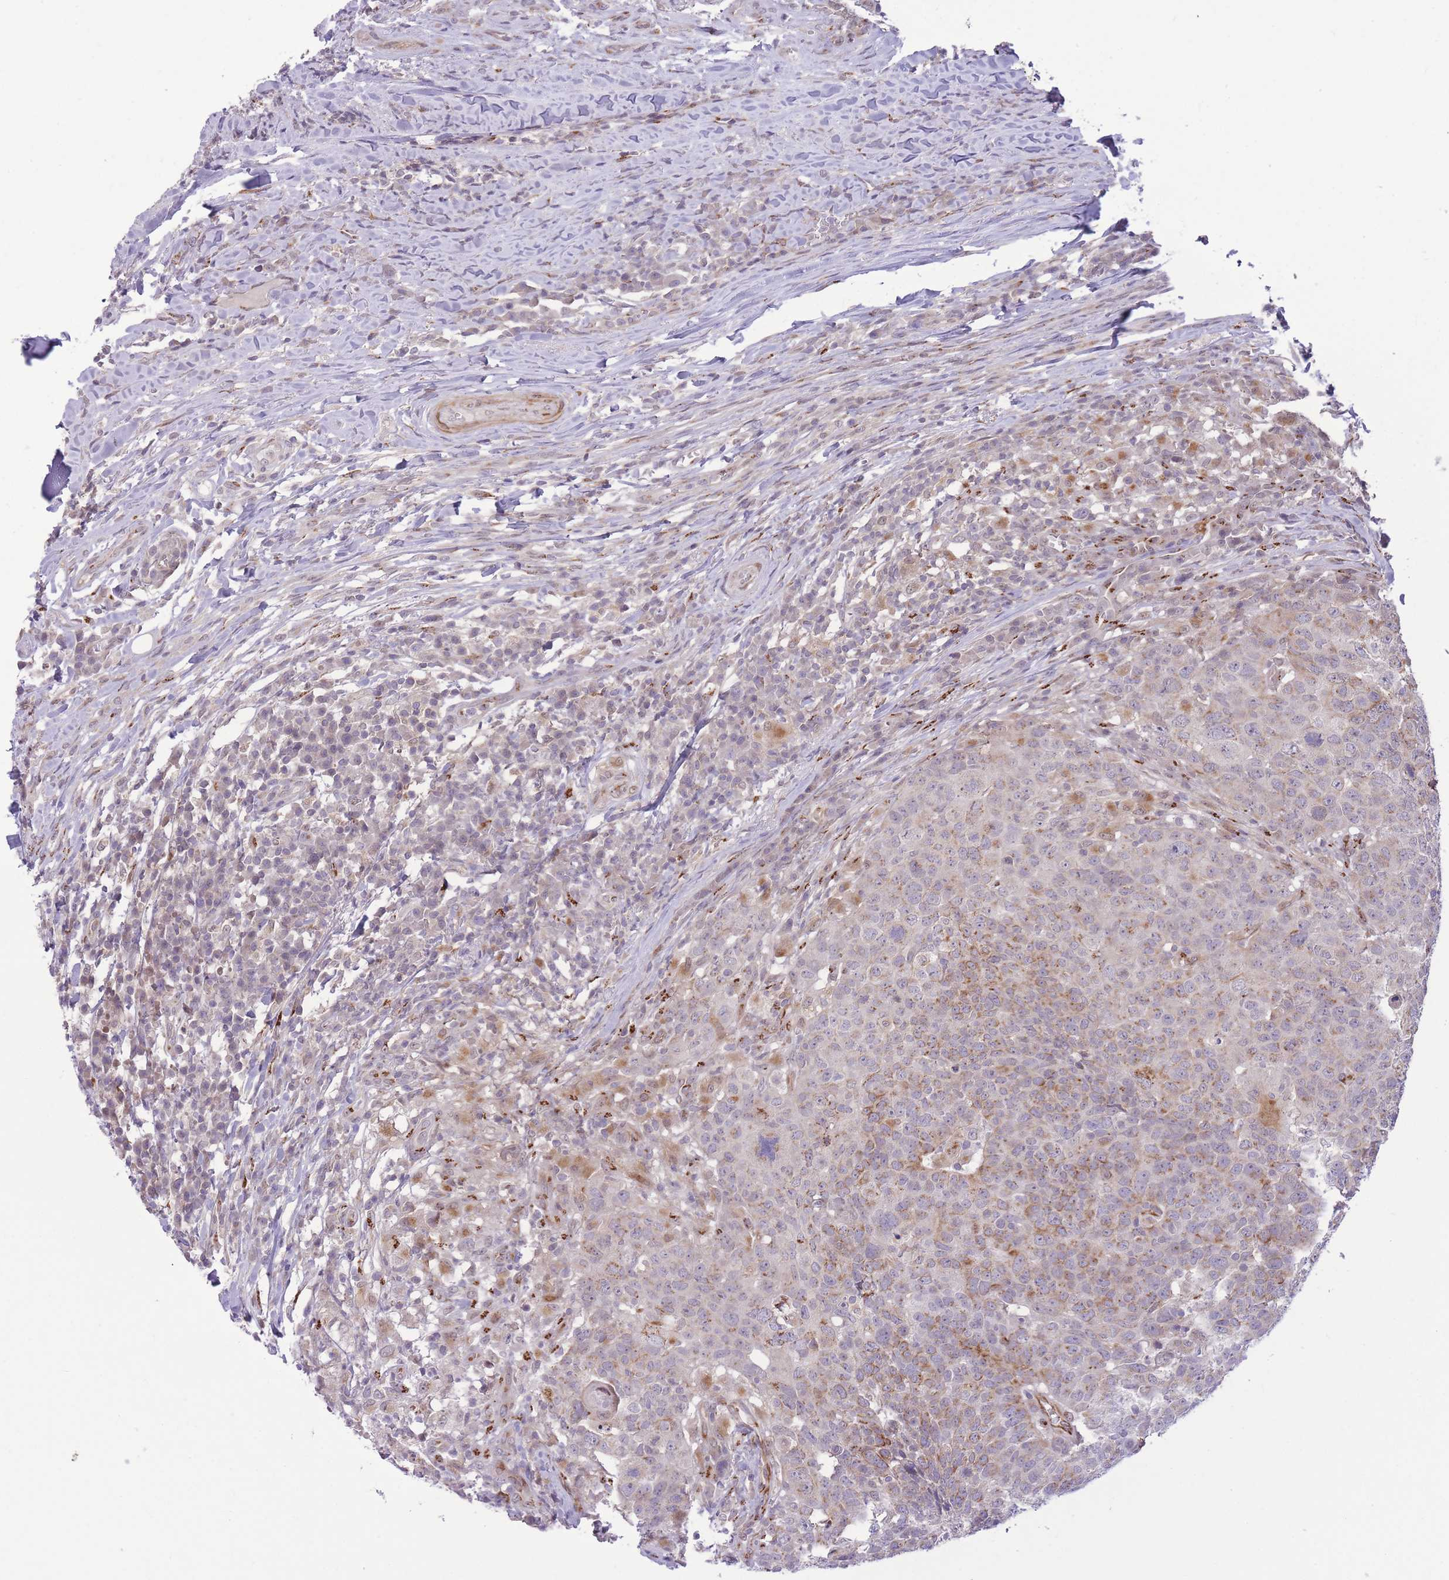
{"staining": {"intensity": "moderate", "quantity": "<25%", "location": "cytoplasmic/membranous"}, "tissue": "head and neck cancer", "cell_type": "Tumor cells", "image_type": "cancer", "snomed": [{"axis": "morphology", "description": "Normal tissue, NOS"}, {"axis": "morphology", "description": "Squamous cell carcinoma, NOS"}, {"axis": "topography", "description": "Skeletal muscle"}, {"axis": "topography", "description": "Vascular tissue"}, {"axis": "topography", "description": "Peripheral nerve tissue"}, {"axis": "topography", "description": "Head-Neck"}], "caption": "An image of head and neck squamous cell carcinoma stained for a protein demonstrates moderate cytoplasmic/membranous brown staining in tumor cells.", "gene": "ZBED5", "patient": {"sex": "male", "age": 66}}